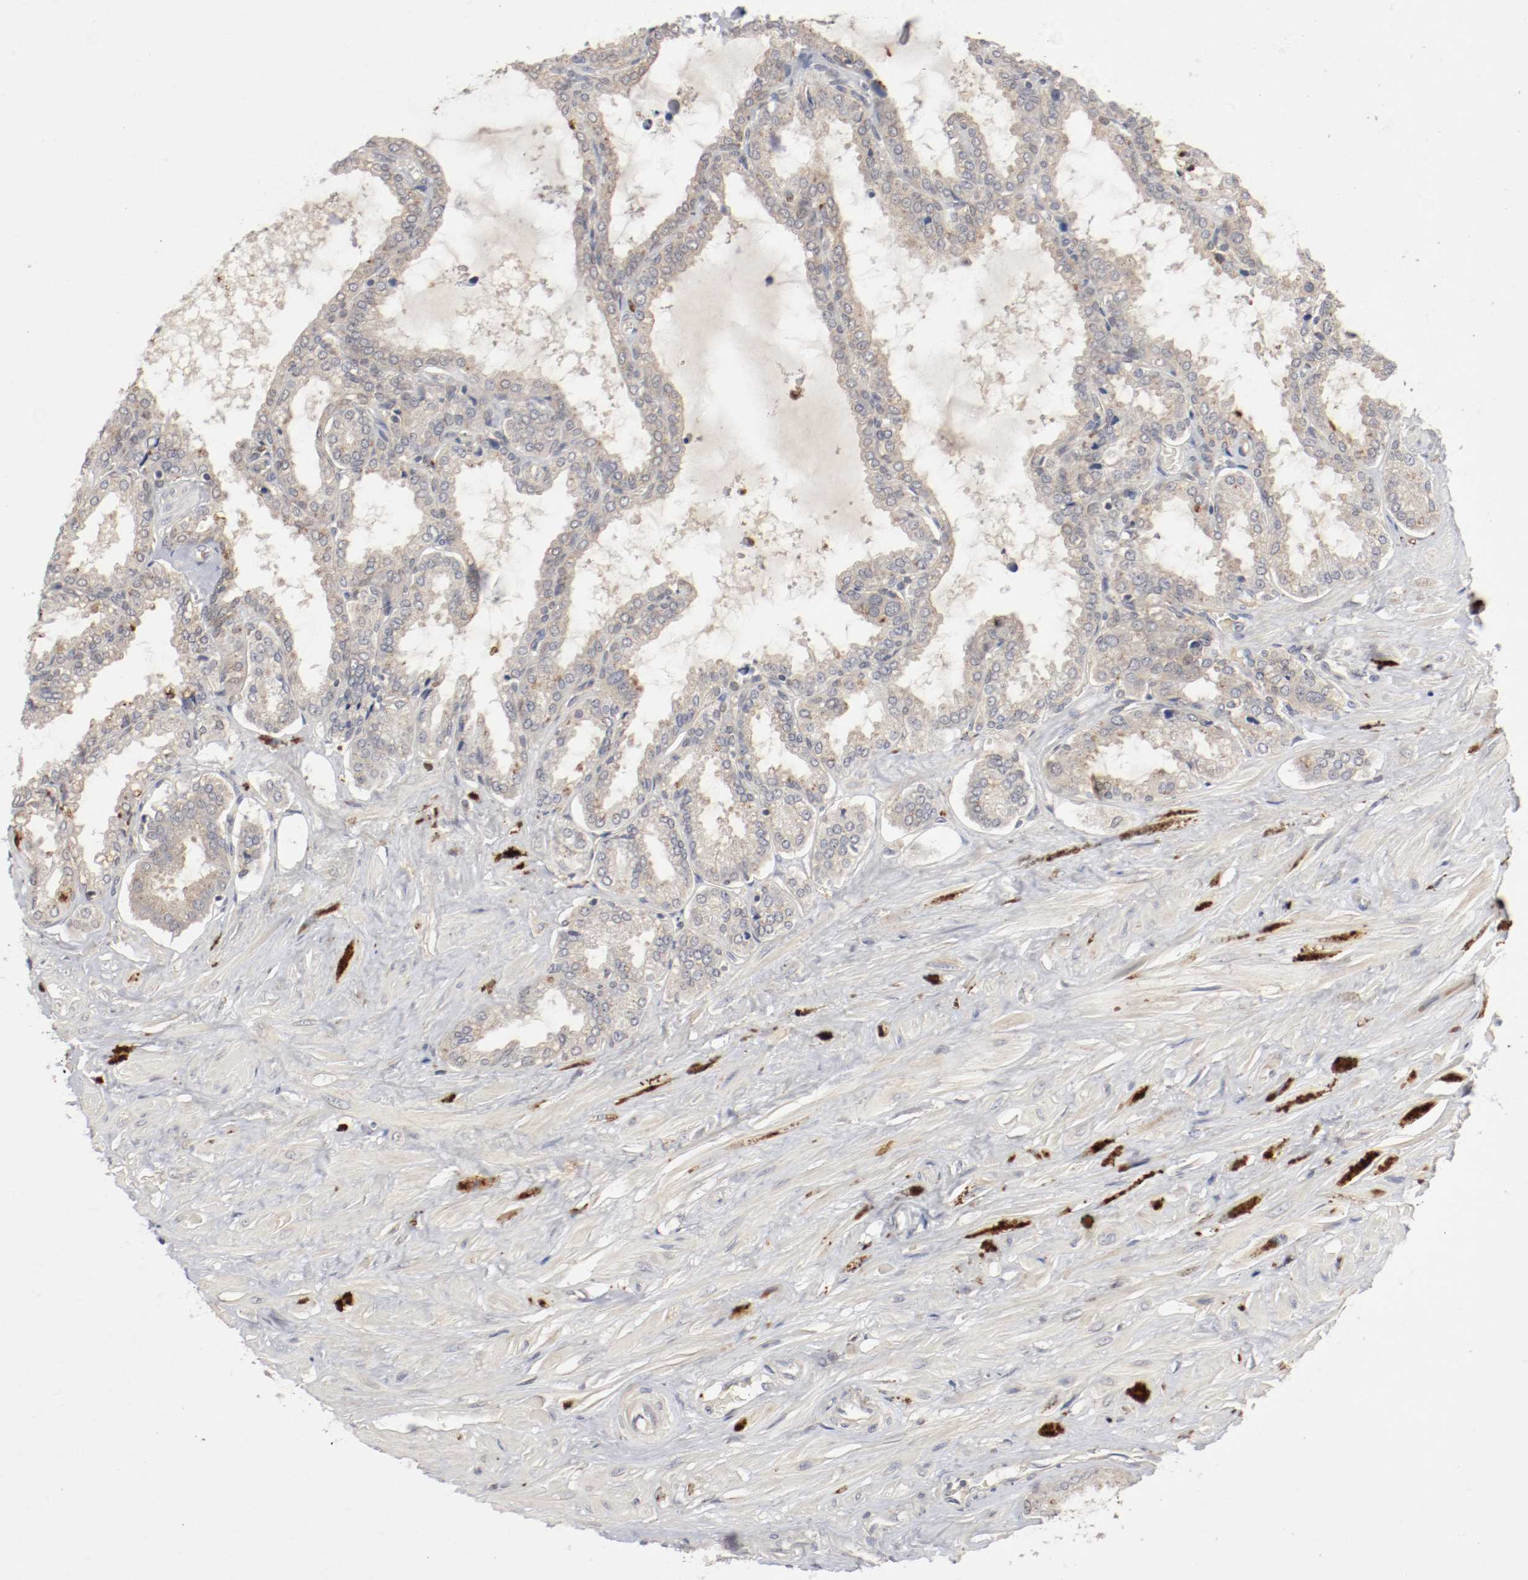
{"staining": {"intensity": "weak", "quantity": "25%-75%", "location": "cytoplasmic/membranous"}, "tissue": "seminal vesicle", "cell_type": "Glandular cells", "image_type": "normal", "snomed": [{"axis": "morphology", "description": "Normal tissue, NOS"}, {"axis": "topography", "description": "Seminal veicle"}], "caption": "This photomicrograph reveals immunohistochemistry (IHC) staining of unremarkable seminal vesicle, with low weak cytoplasmic/membranous positivity in about 25%-75% of glandular cells.", "gene": "REN", "patient": {"sex": "male", "age": 46}}